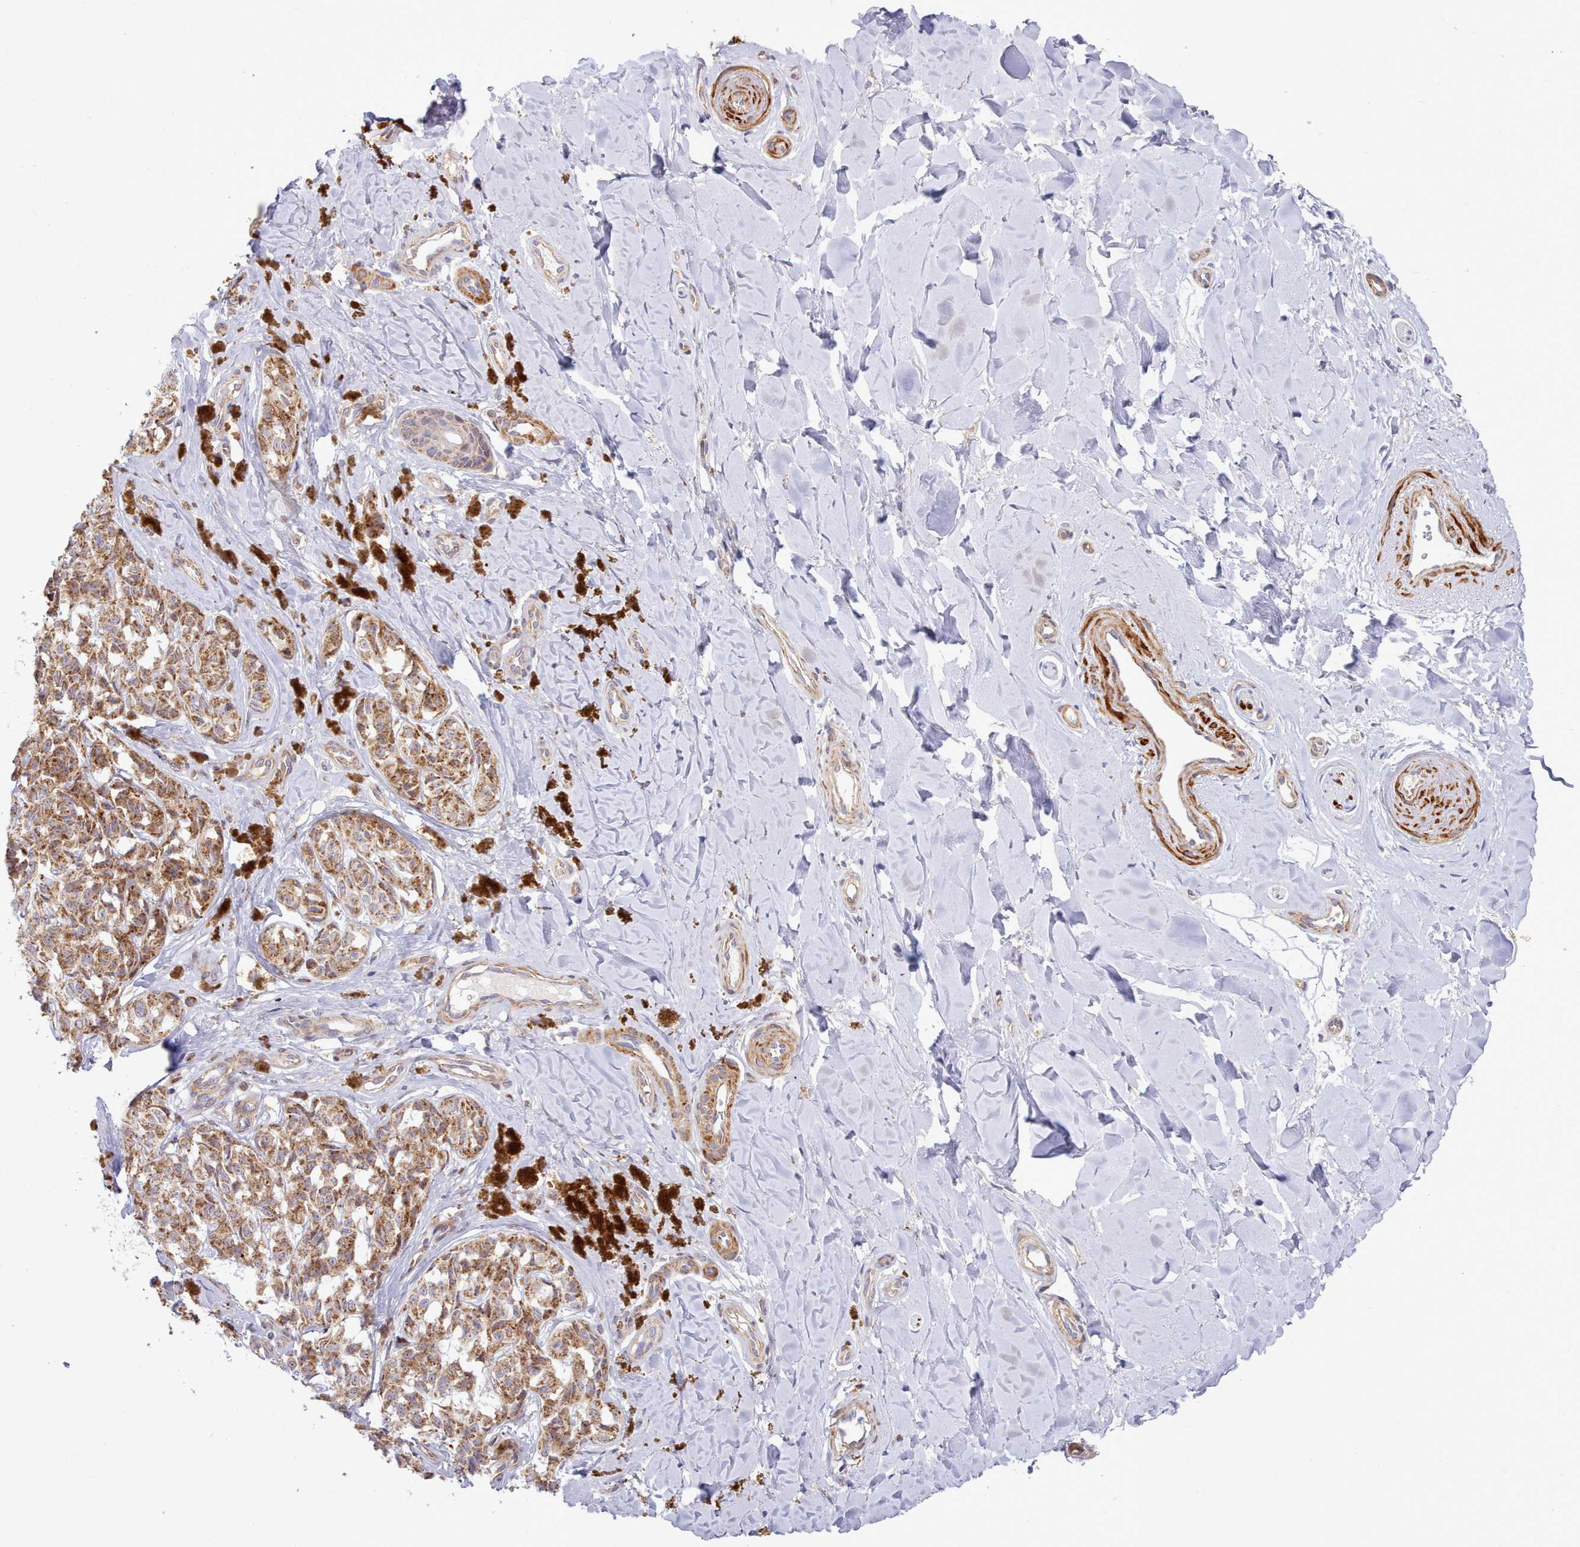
{"staining": {"intensity": "moderate", "quantity": ">75%", "location": "cytoplasmic/membranous"}, "tissue": "melanoma", "cell_type": "Tumor cells", "image_type": "cancer", "snomed": [{"axis": "morphology", "description": "Malignant melanoma, NOS"}, {"axis": "topography", "description": "Skin"}], "caption": "Moderate cytoplasmic/membranous expression is present in about >75% of tumor cells in melanoma. (DAB (3,3'-diaminobenzidine) IHC, brown staining for protein, blue staining for nuclei).", "gene": "MRPL21", "patient": {"sex": "female", "age": 65}}